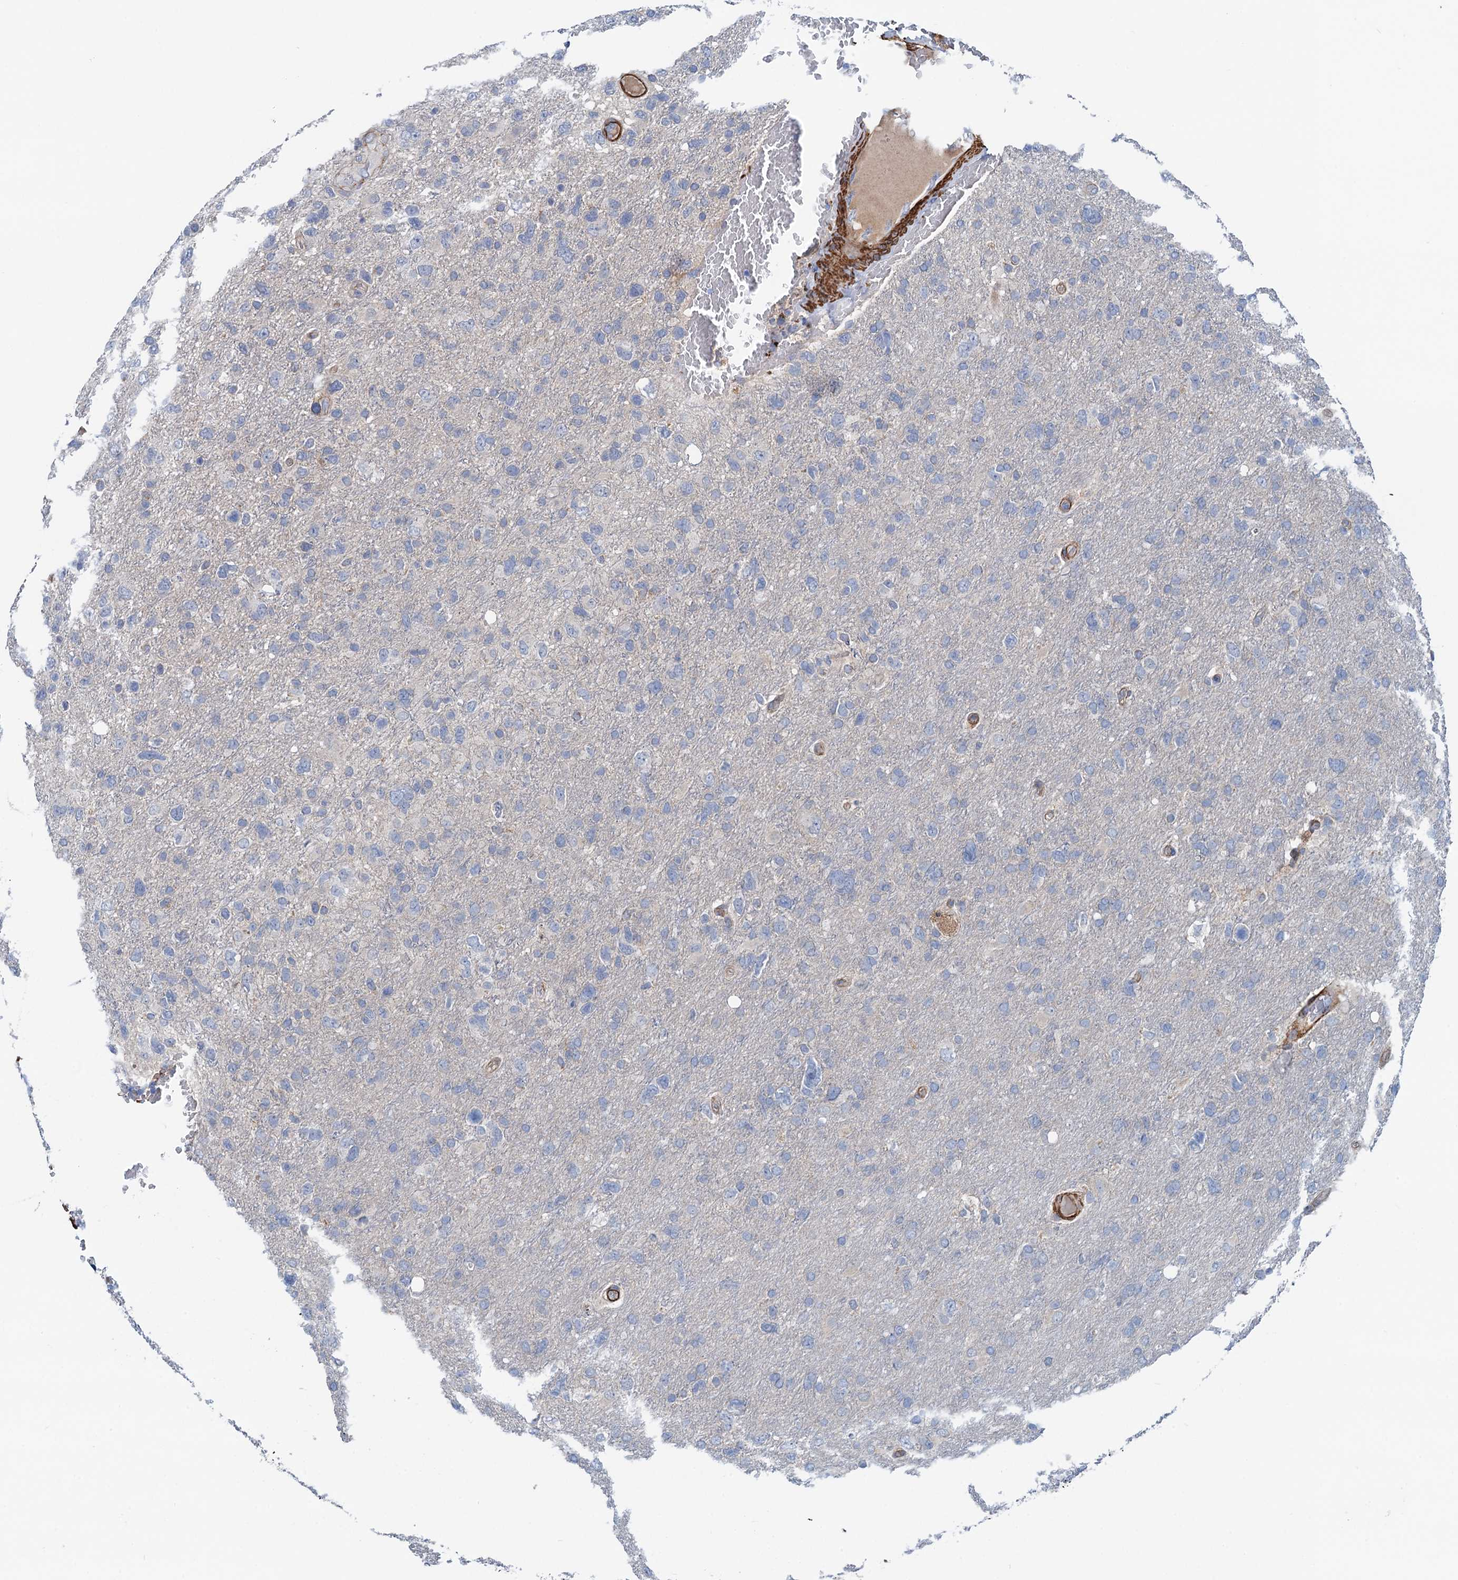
{"staining": {"intensity": "negative", "quantity": "none", "location": "none"}, "tissue": "glioma", "cell_type": "Tumor cells", "image_type": "cancer", "snomed": [{"axis": "morphology", "description": "Glioma, malignant, High grade"}, {"axis": "topography", "description": "Brain"}], "caption": "High power microscopy photomicrograph of an immunohistochemistry histopathology image of malignant high-grade glioma, revealing no significant staining in tumor cells.", "gene": "CSTPP1", "patient": {"sex": "male", "age": 61}}